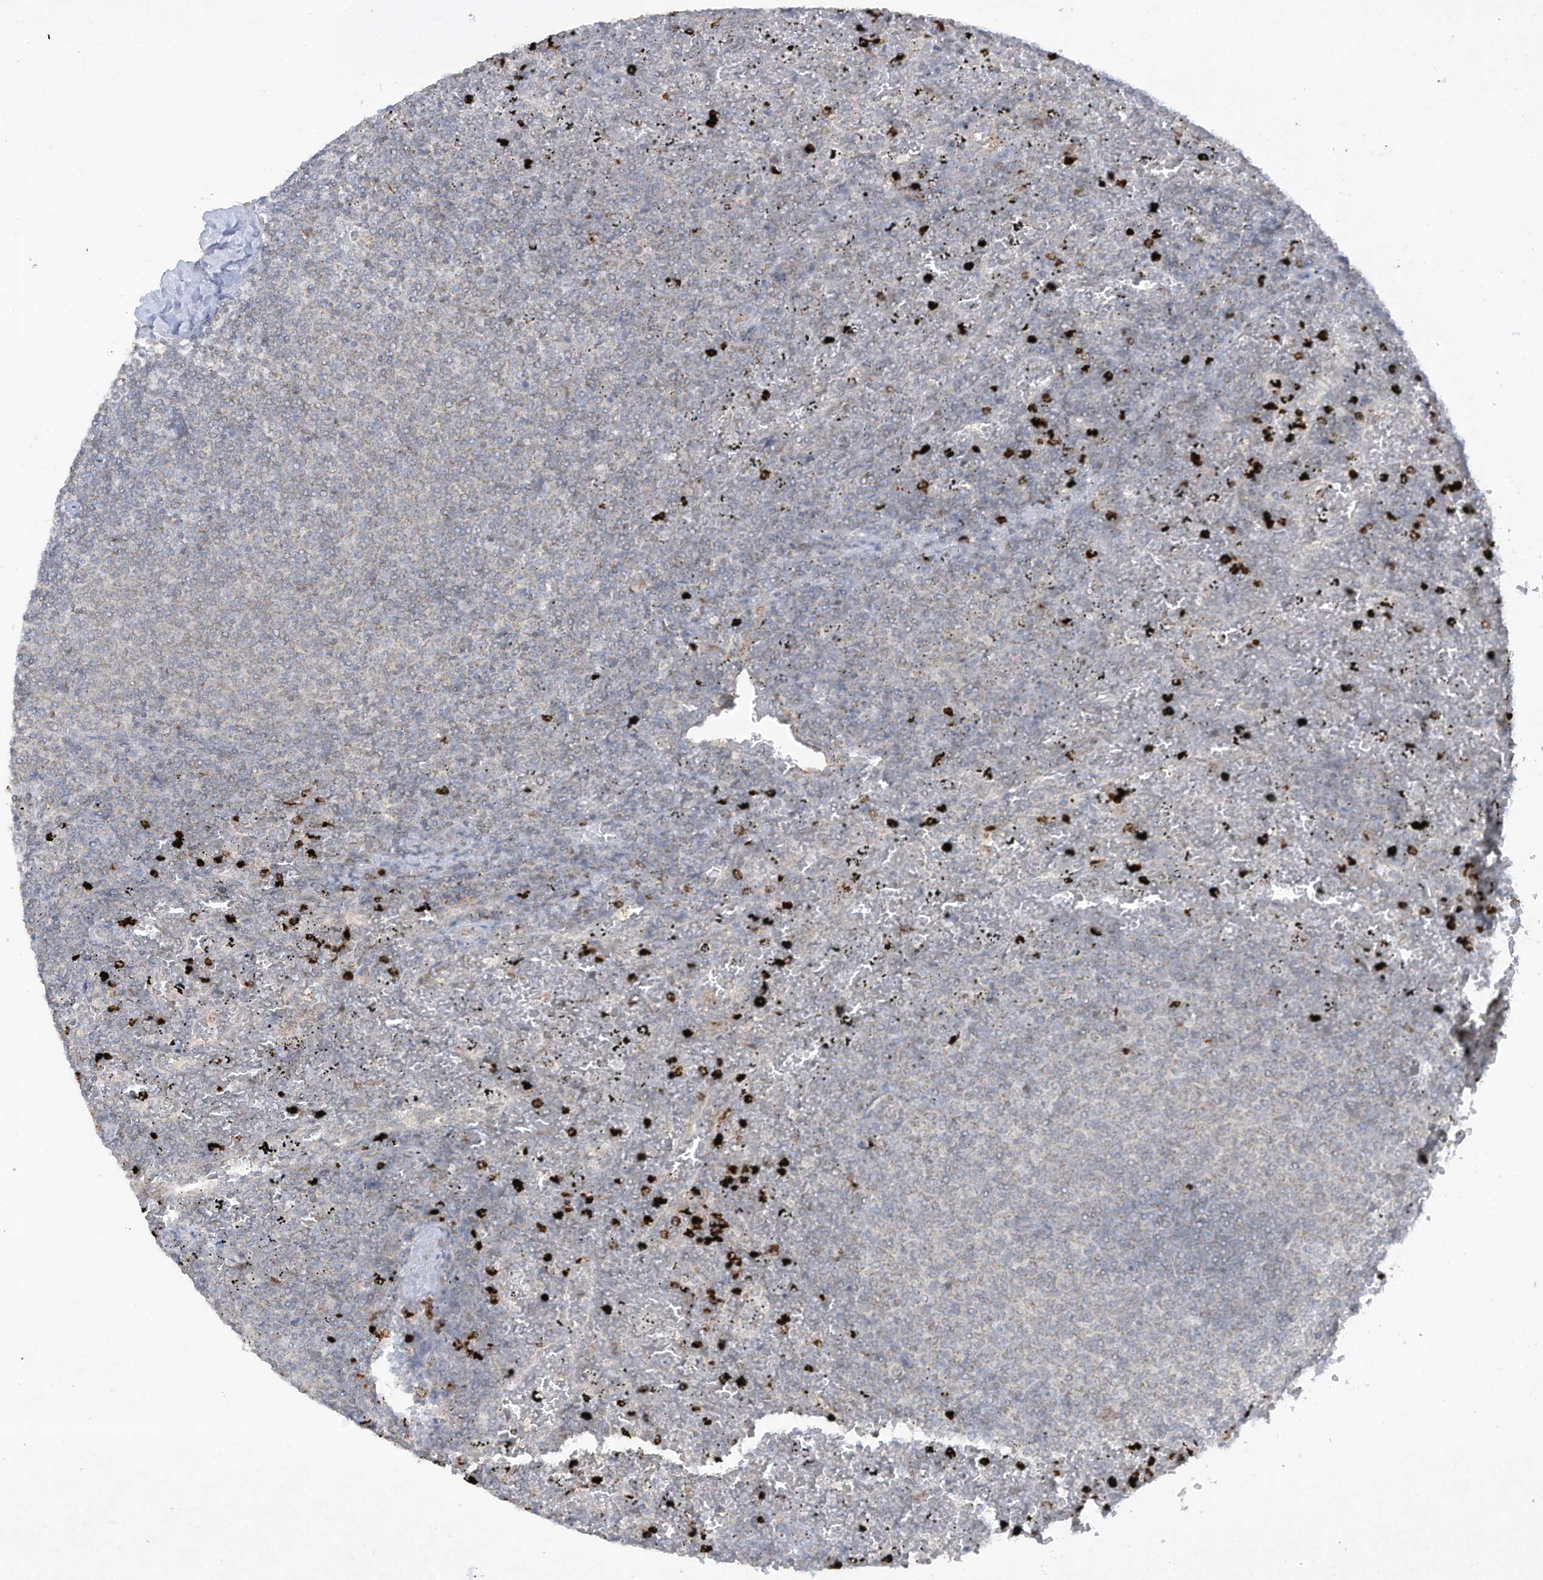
{"staining": {"intensity": "negative", "quantity": "none", "location": "none"}, "tissue": "lymphoma", "cell_type": "Tumor cells", "image_type": "cancer", "snomed": [{"axis": "morphology", "description": "Malignant lymphoma, non-Hodgkin's type, Low grade"}, {"axis": "topography", "description": "Spleen"}], "caption": "This is a micrograph of IHC staining of malignant lymphoma, non-Hodgkin's type (low-grade), which shows no positivity in tumor cells.", "gene": "CHRNA4", "patient": {"sex": "female", "age": 77}}